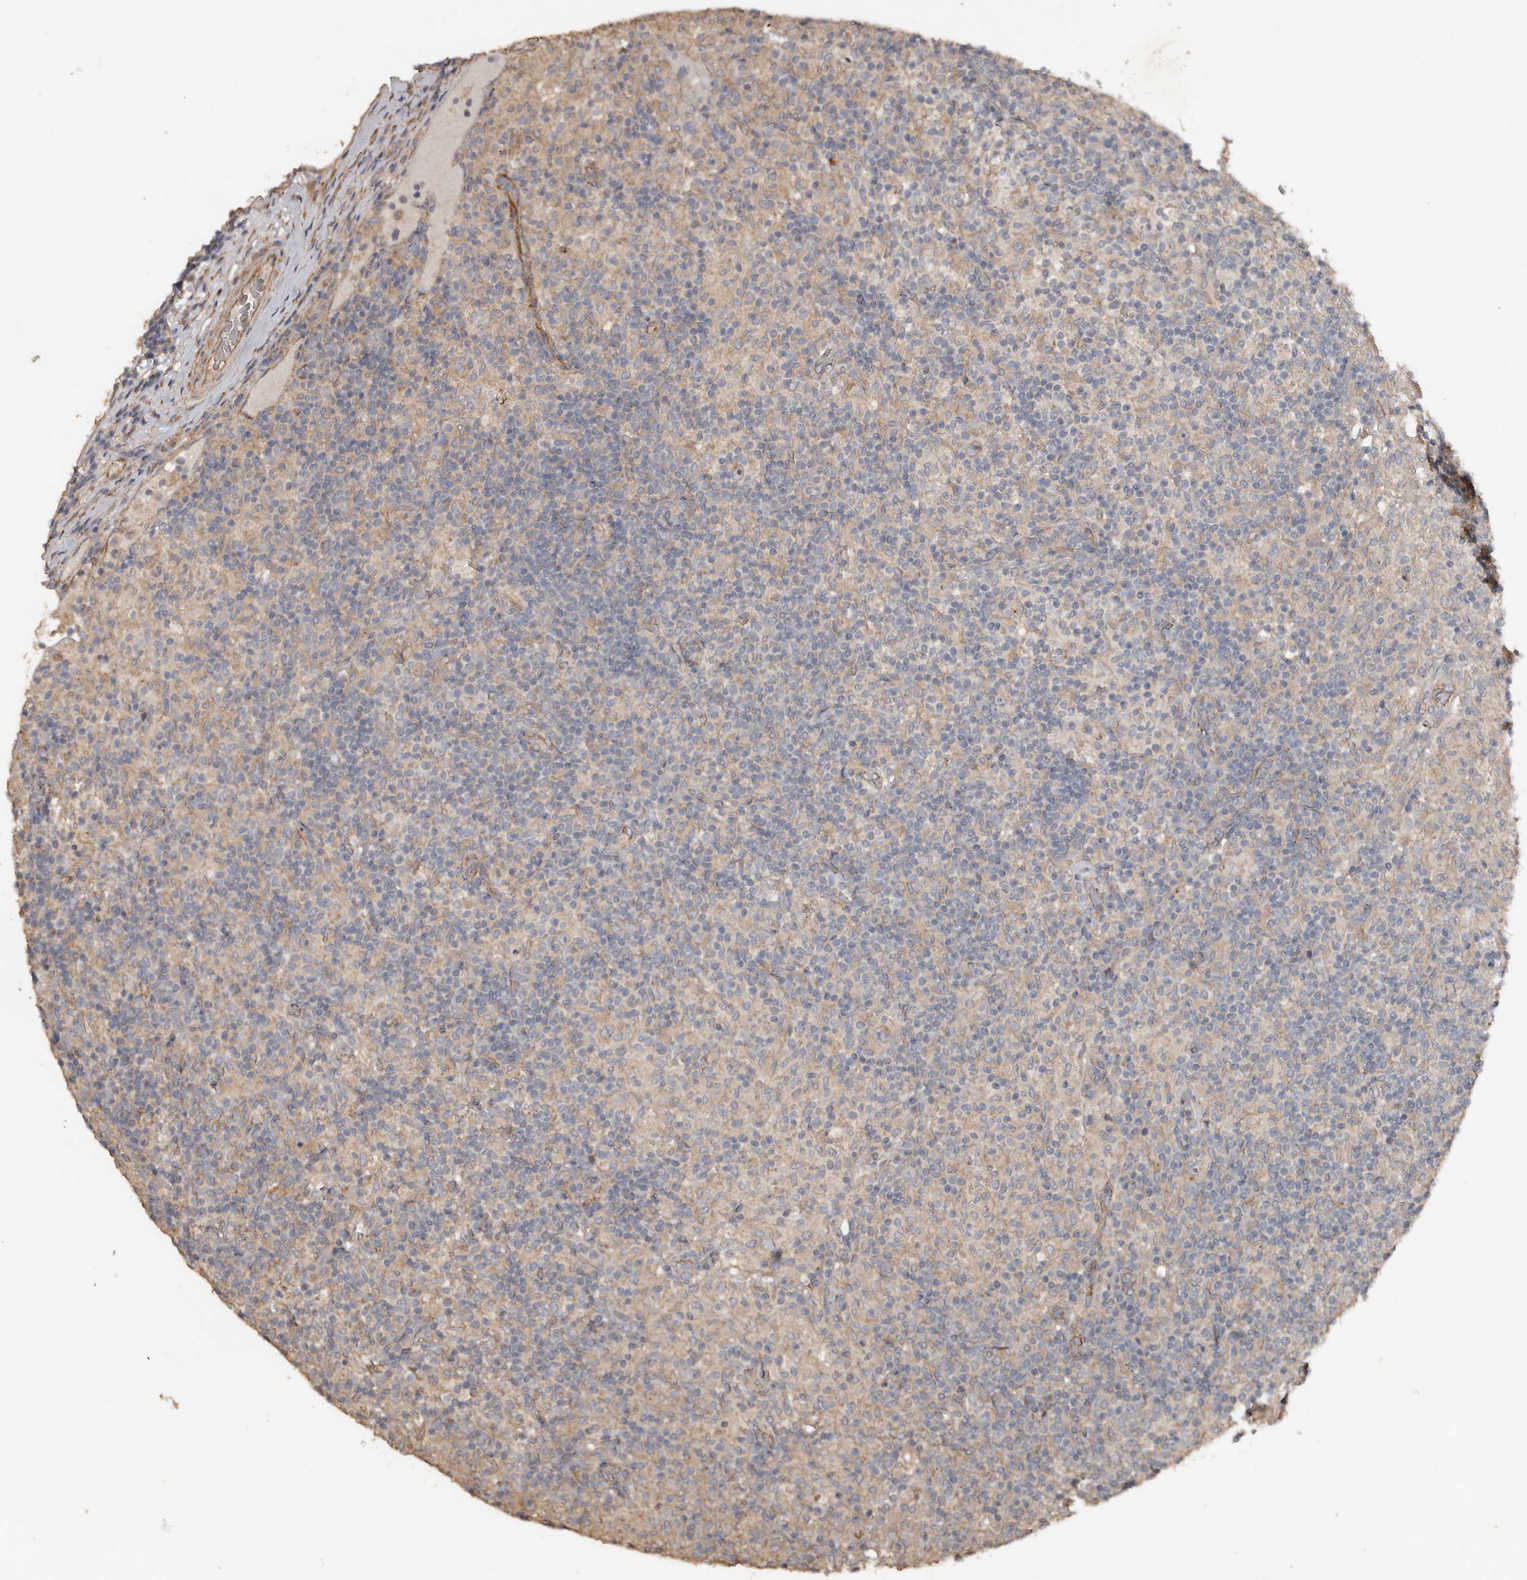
{"staining": {"intensity": "negative", "quantity": "none", "location": "none"}, "tissue": "lymphoma", "cell_type": "Tumor cells", "image_type": "cancer", "snomed": [{"axis": "morphology", "description": "Hodgkin's disease, NOS"}, {"axis": "topography", "description": "Lymph node"}], "caption": "This is an immunohistochemistry (IHC) photomicrograph of human Hodgkin's disease. There is no staining in tumor cells.", "gene": "HYAL4", "patient": {"sex": "male", "age": 70}}